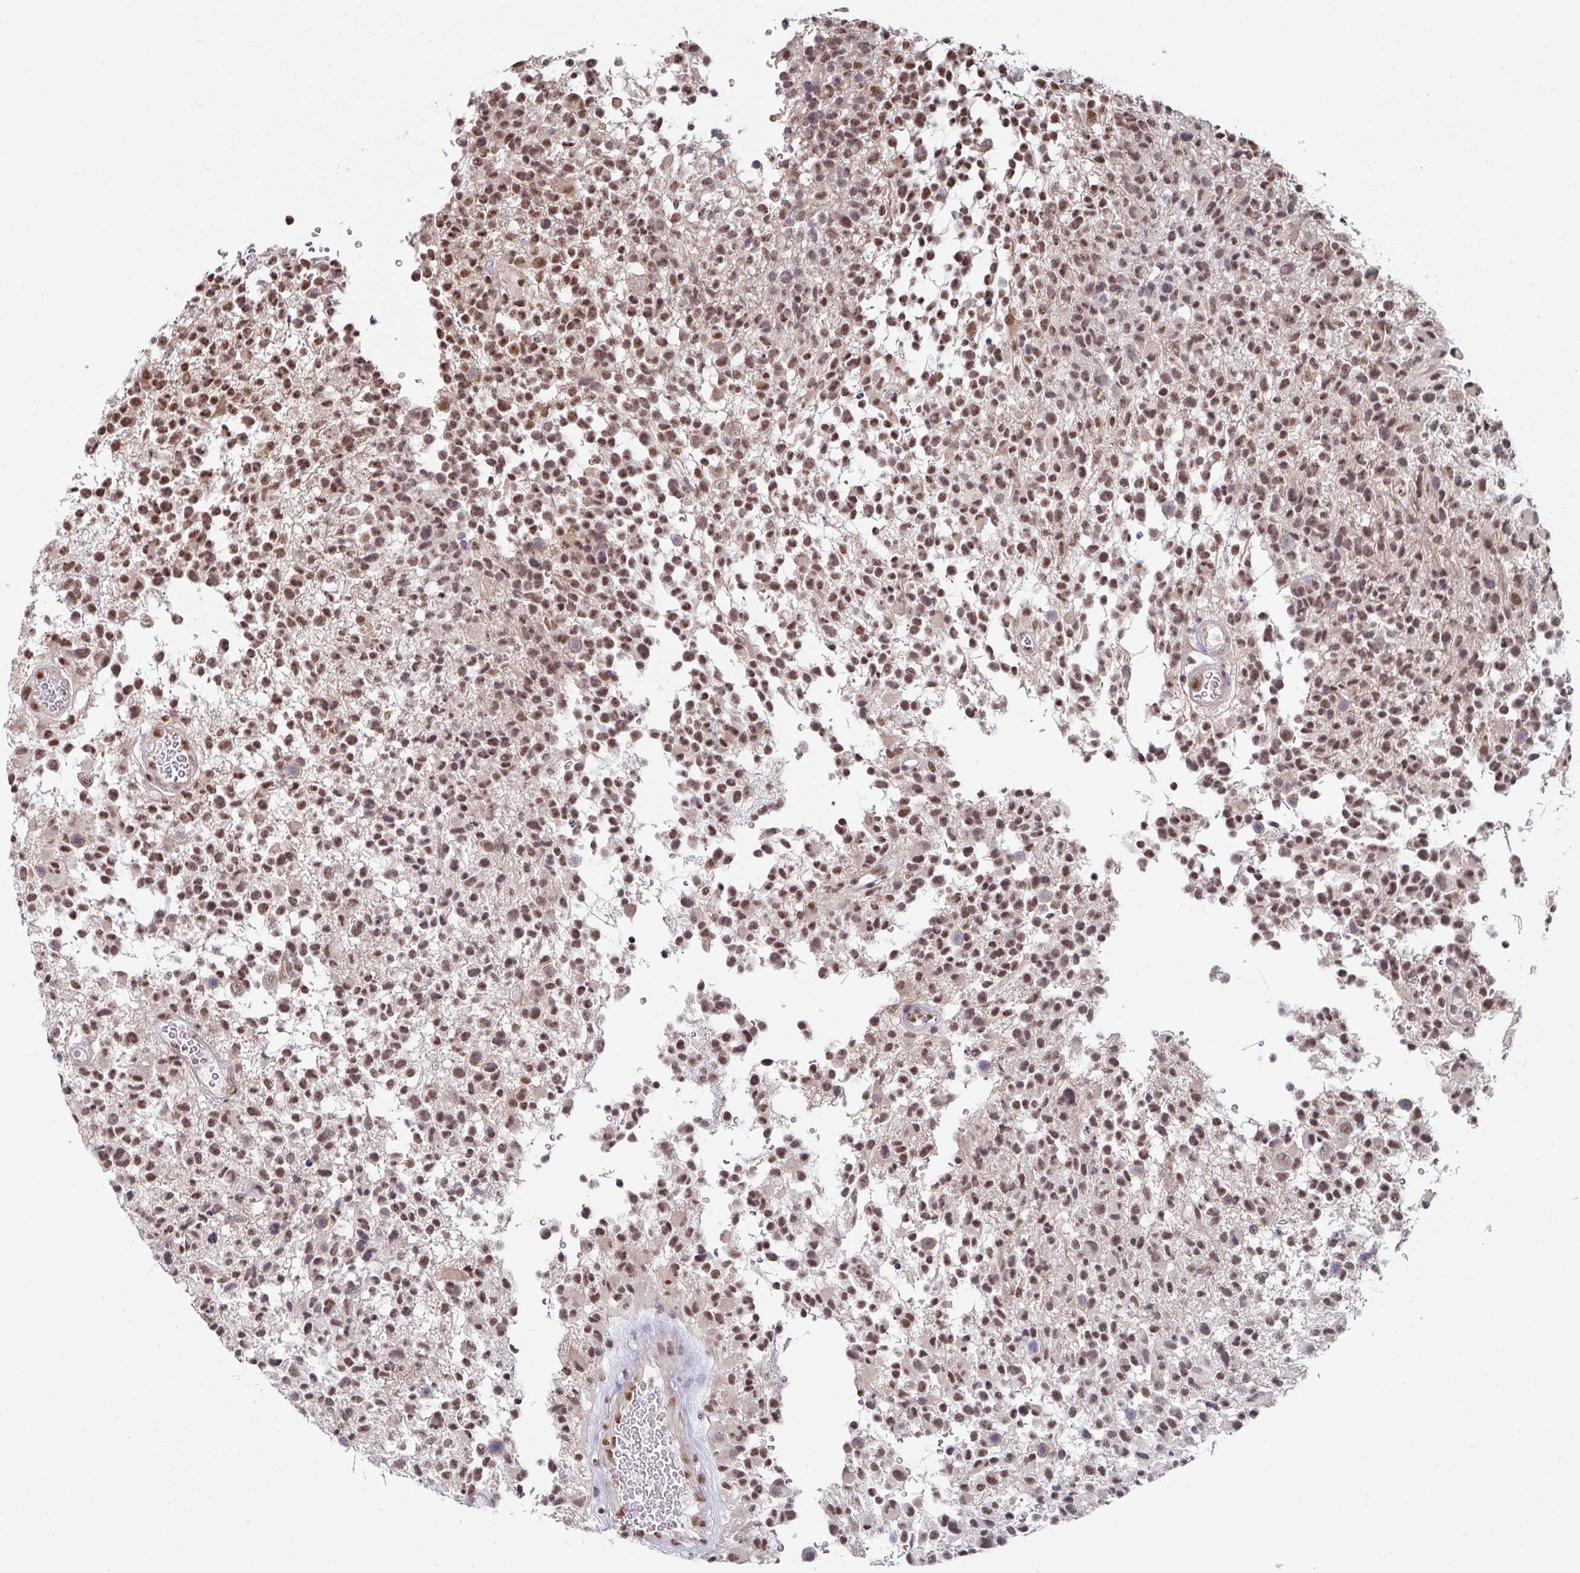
{"staining": {"intensity": "strong", "quantity": ">75%", "location": "nuclear"}, "tissue": "glioma", "cell_type": "Tumor cells", "image_type": "cancer", "snomed": [{"axis": "morphology", "description": "Glioma, malignant, High grade"}, {"axis": "morphology", "description": "Glioblastoma, NOS"}, {"axis": "topography", "description": "Brain"}], "caption": "A high amount of strong nuclear positivity is present in about >75% of tumor cells in high-grade glioma (malignant) tissue. The protein is shown in brown color, while the nuclei are stained blue.", "gene": "TMED5", "patient": {"sex": "male", "age": 60}}